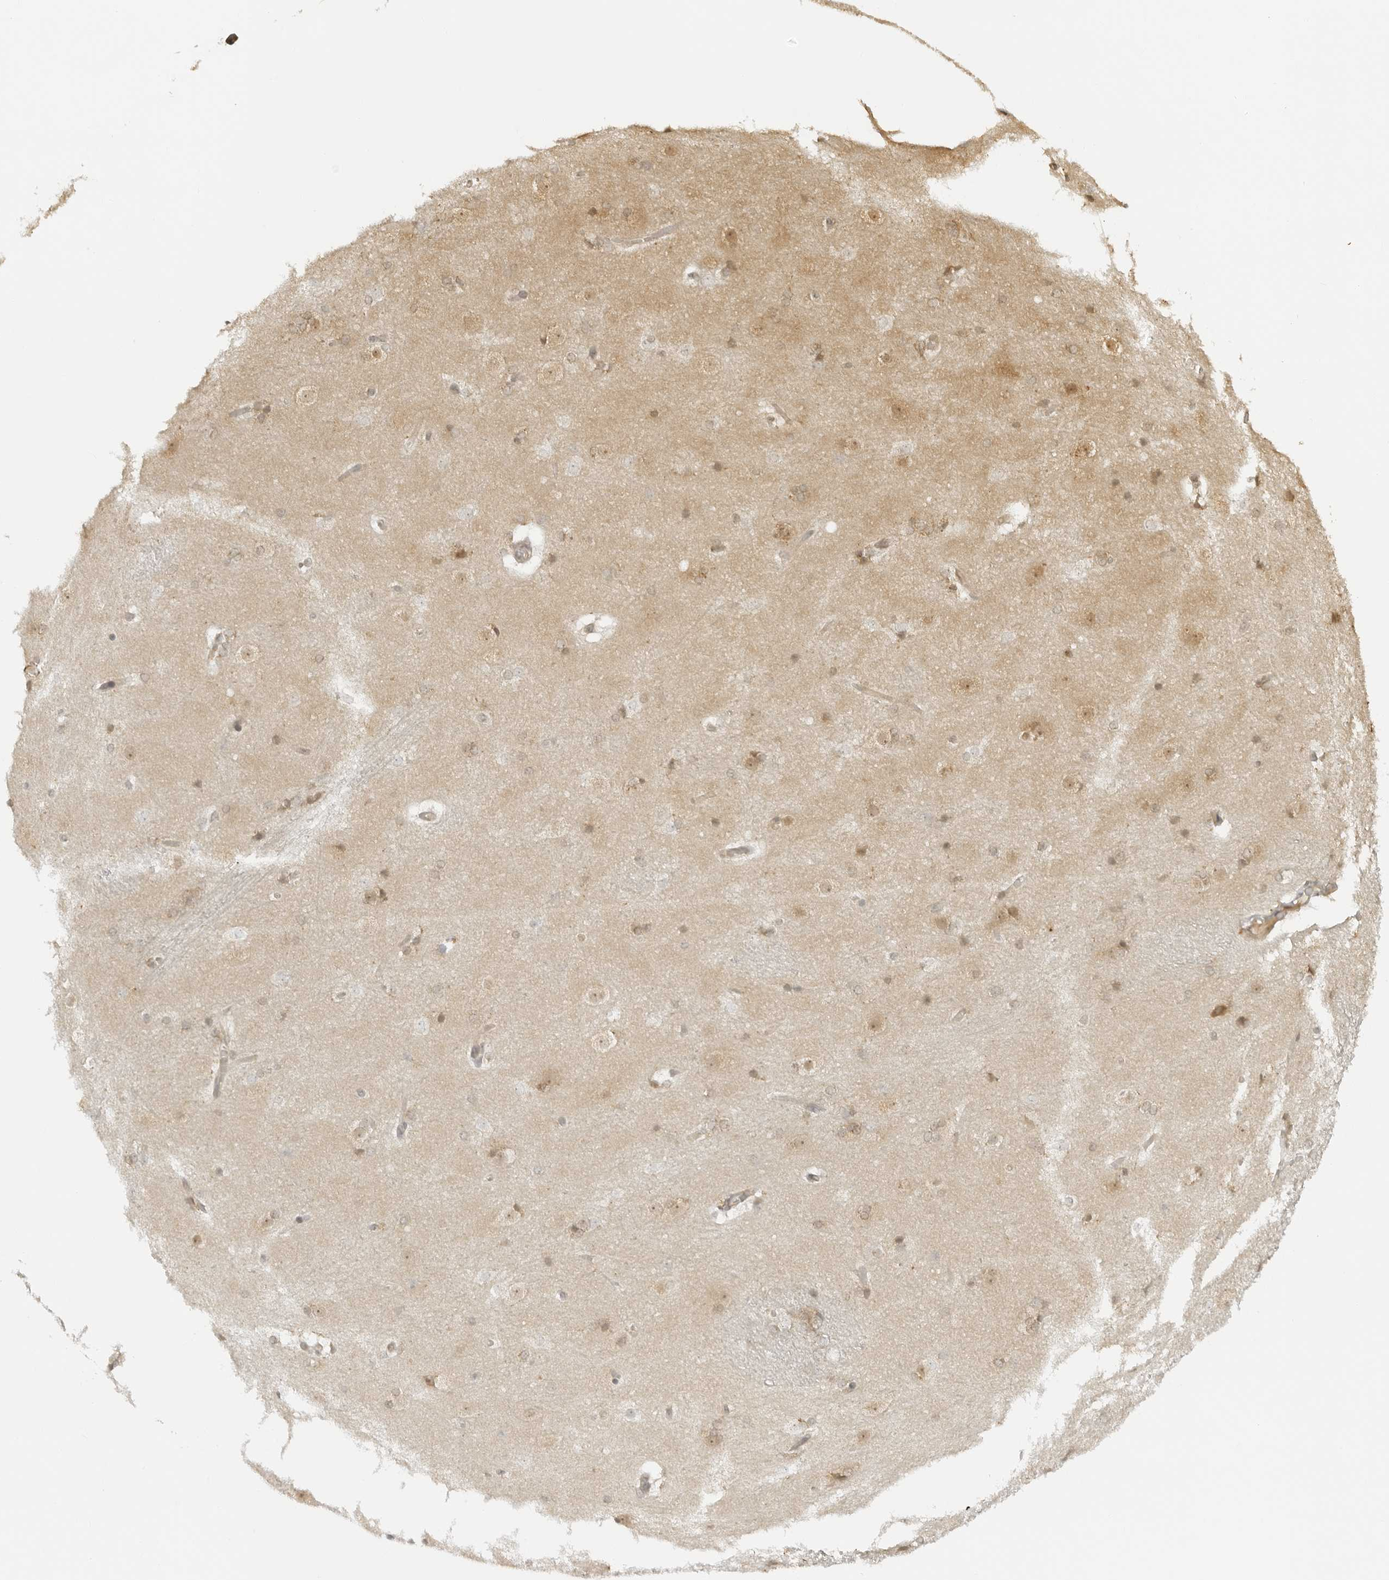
{"staining": {"intensity": "moderate", "quantity": "25%-75%", "location": "cytoplasmic/membranous,nuclear"}, "tissue": "caudate", "cell_type": "Glial cells", "image_type": "normal", "snomed": [{"axis": "morphology", "description": "Normal tissue, NOS"}, {"axis": "topography", "description": "Lateral ventricle wall"}], "caption": "High-magnification brightfield microscopy of unremarkable caudate stained with DAB (3,3'-diaminobenzidine) (brown) and counterstained with hematoxylin (blue). glial cells exhibit moderate cytoplasmic/membranous,nuclear staining is present in approximately25%-75% of cells.", "gene": "PRRC2C", "patient": {"sex": "female", "age": 19}}